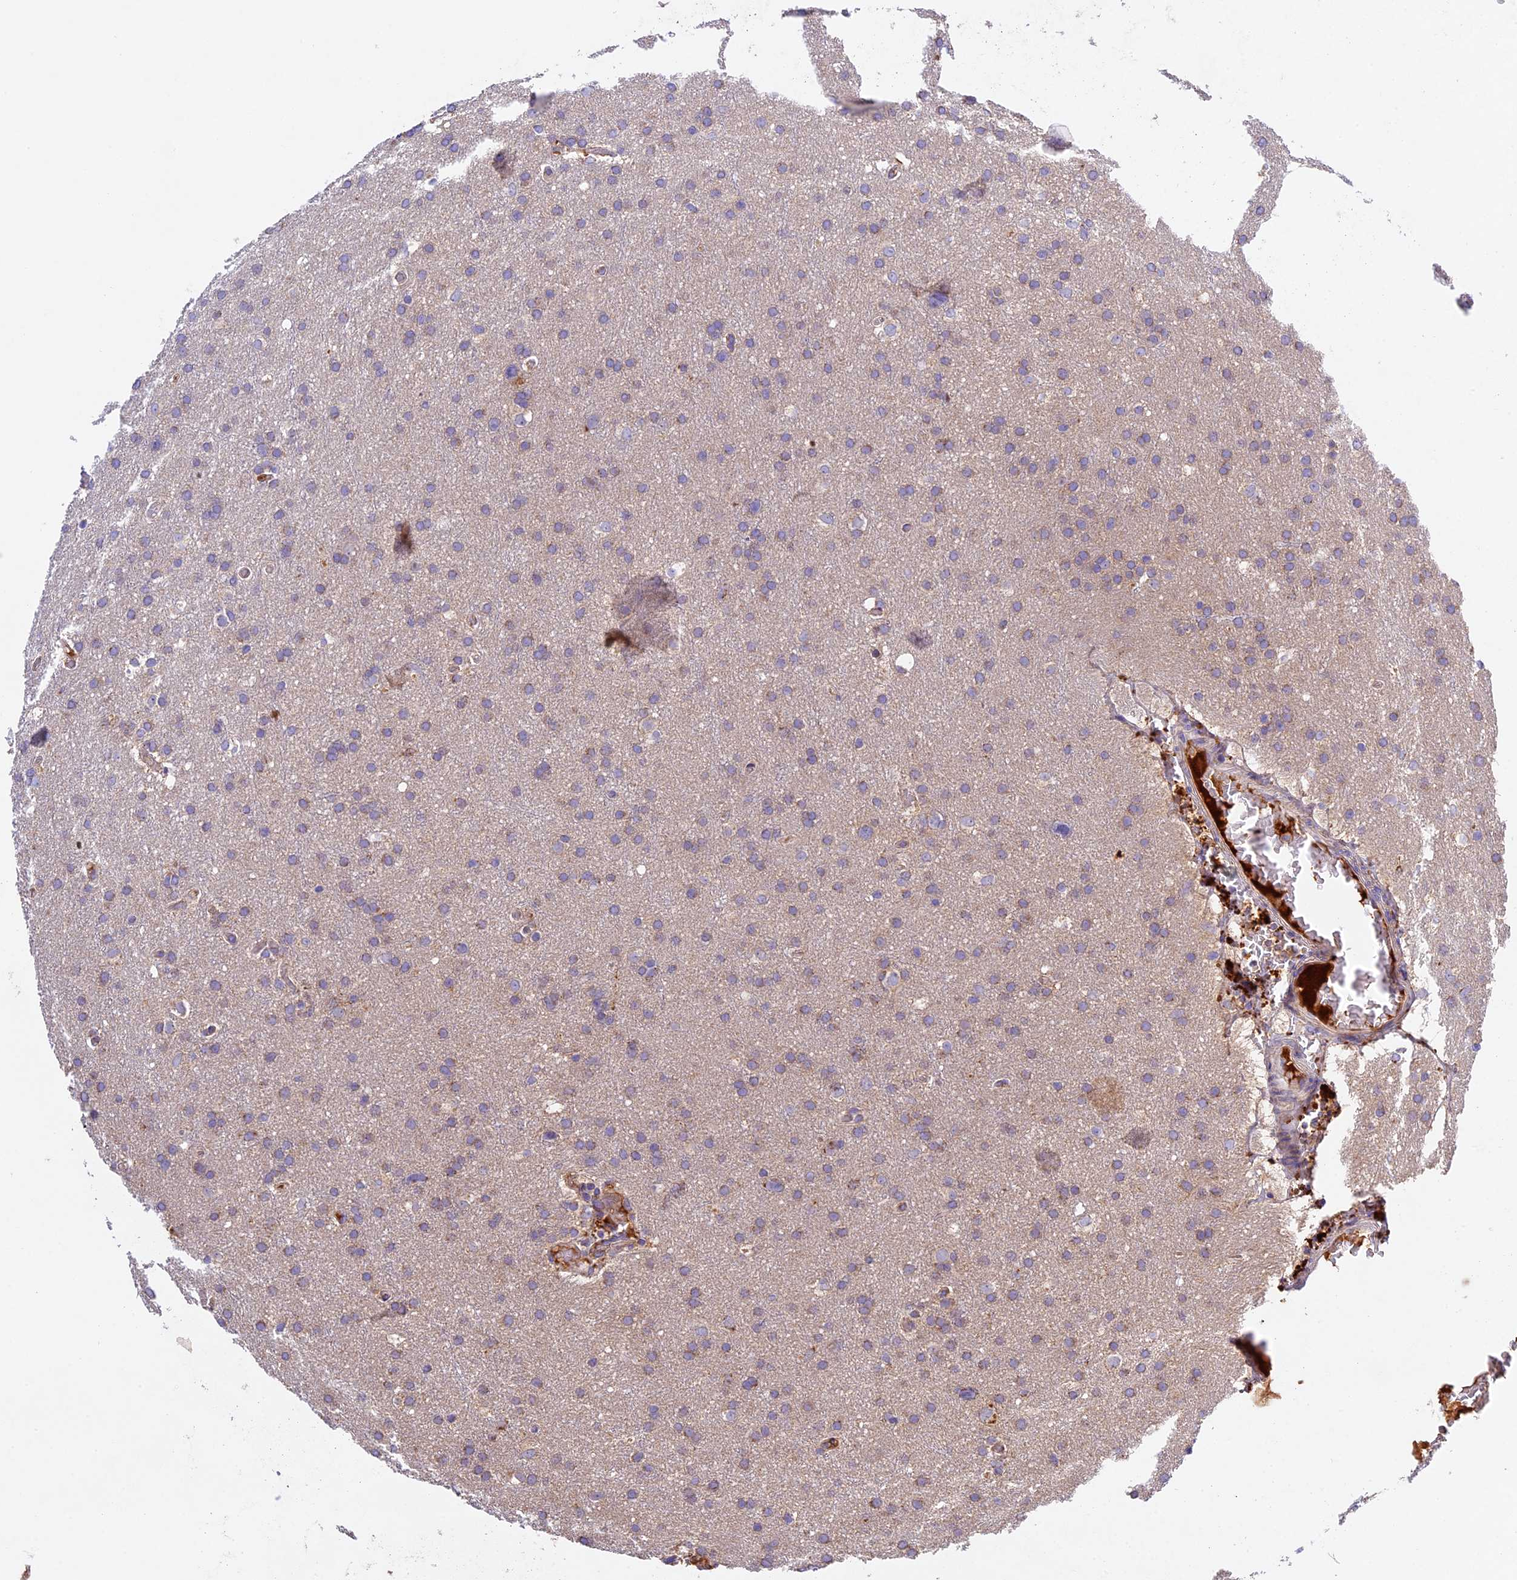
{"staining": {"intensity": "weak", "quantity": "<25%", "location": "cytoplasmic/membranous"}, "tissue": "glioma", "cell_type": "Tumor cells", "image_type": "cancer", "snomed": [{"axis": "morphology", "description": "Glioma, malignant, High grade"}, {"axis": "topography", "description": "Cerebral cortex"}], "caption": "Immunohistochemical staining of human malignant glioma (high-grade) displays no significant positivity in tumor cells. (Brightfield microscopy of DAB (3,3'-diaminobenzidine) IHC at high magnification).", "gene": "OCEL1", "patient": {"sex": "female", "age": 36}}